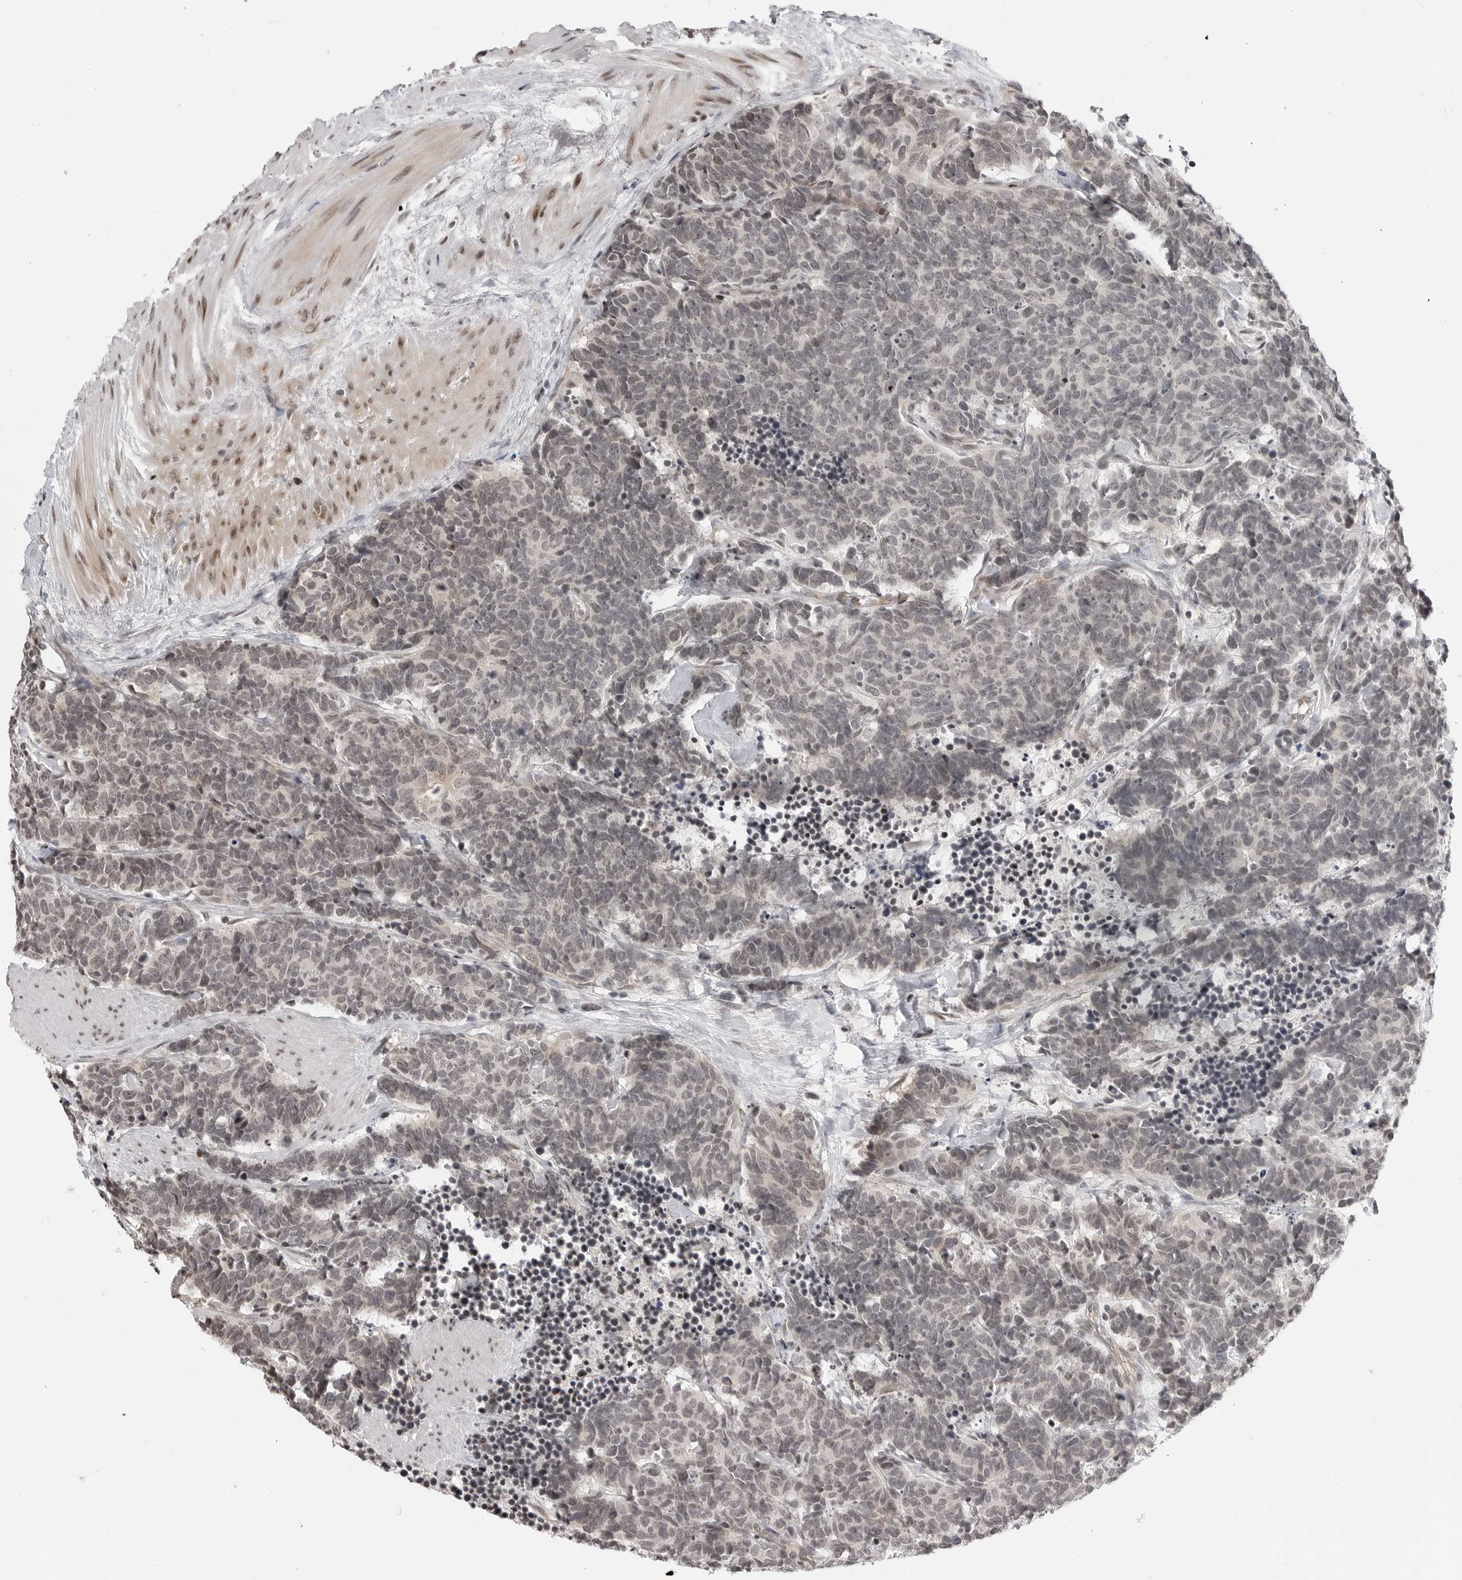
{"staining": {"intensity": "weak", "quantity": "<25%", "location": "nuclear"}, "tissue": "carcinoid", "cell_type": "Tumor cells", "image_type": "cancer", "snomed": [{"axis": "morphology", "description": "Carcinoma, NOS"}, {"axis": "morphology", "description": "Carcinoid, malignant, NOS"}, {"axis": "topography", "description": "Urinary bladder"}], "caption": "Tumor cells show no significant positivity in carcinoma. The staining was performed using DAB (3,3'-diaminobenzidine) to visualize the protein expression in brown, while the nuclei were stained in blue with hematoxylin (Magnification: 20x).", "gene": "C8orf33", "patient": {"sex": "male", "age": 57}}